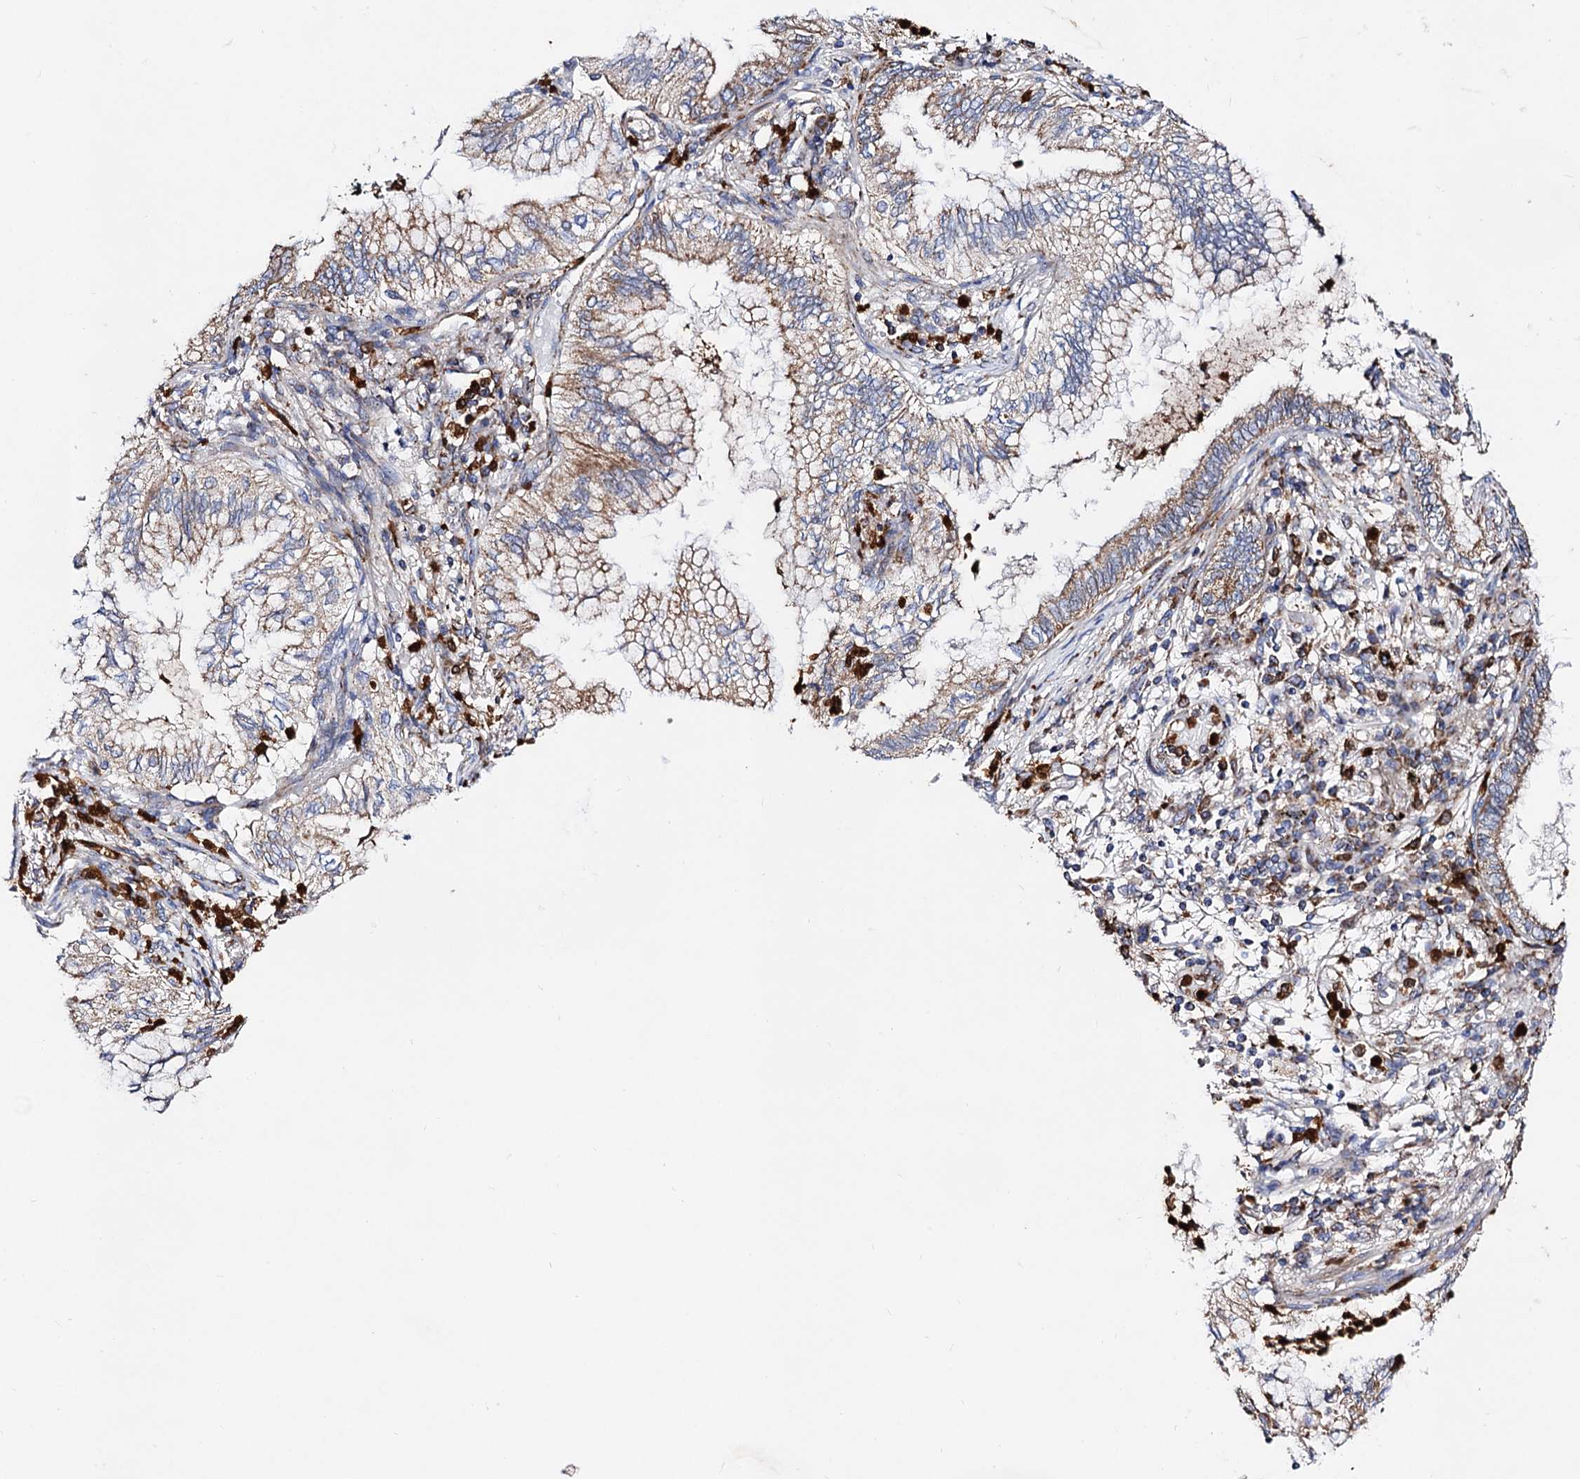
{"staining": {"intensity": "moderate", "quantity": ">75%", "location": "cytoplasmic/membranous"}, "tissue": "lung cancer", "cell_type": "Tumor cells", "image_type": "cancer", "snomed": [{"axis": "morphology", "description": "Adenocarcinoma, NOS"}, {"axis": "topography", "description": "Lung"}], "caption": "Immunohistochemistry micrograph of neoplastic tissue: adenocarcinoma (lung) stained using immunohistochemistry (IHC) exhibits medium levels of moderate protein expression localized specifically in the cytoplasmic/membranous of tumor cells, appearing as a cytoplasmic/membranous brown color.", "gene": "ACAD9", "patient": {"sex": "female", "age": 70}}